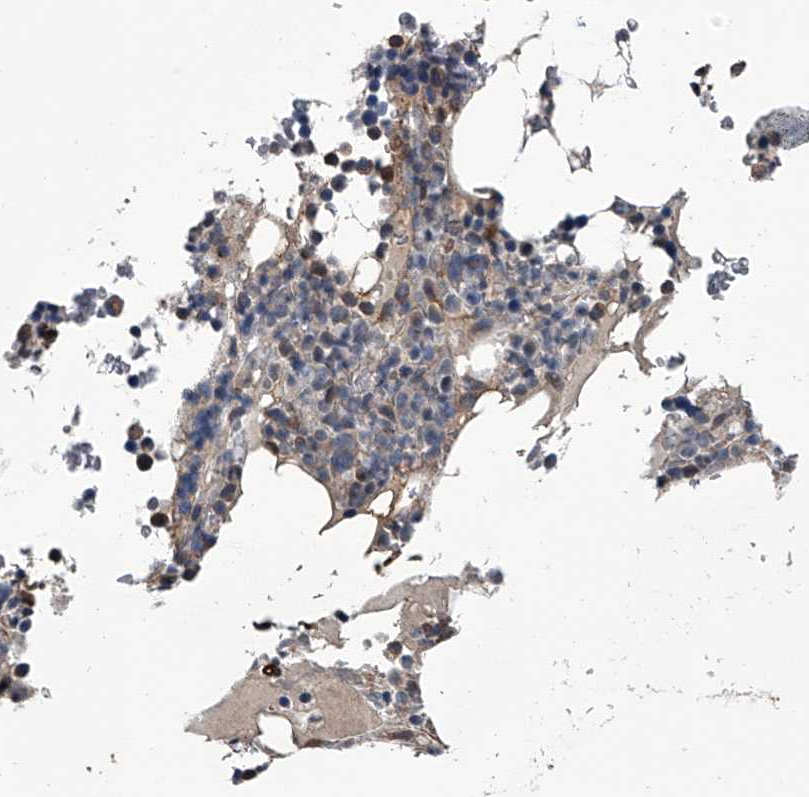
{"staining": {"intensity": "moderate", "quantity": "<25%", "location": "cytoplasmic/membranous"}, "tissue": "bone marrow", "cell_type": "Hematopoietic cells", "image_type": "normal", "snomed": [{"axis": "morphology", "description": "Normal tissue, NOS"}, {"axis": "topography", "description": "Bone marrow"}], "caption": "Protein positivity by IHC reveals moderate cytoplasmic/membranous staining in about <25% of hematopoietic cells in benign bone marrow. Nuclei are stained in blue.", "gene": "LDLRAD2", "patient": {"sex": "male", "age": 58}}